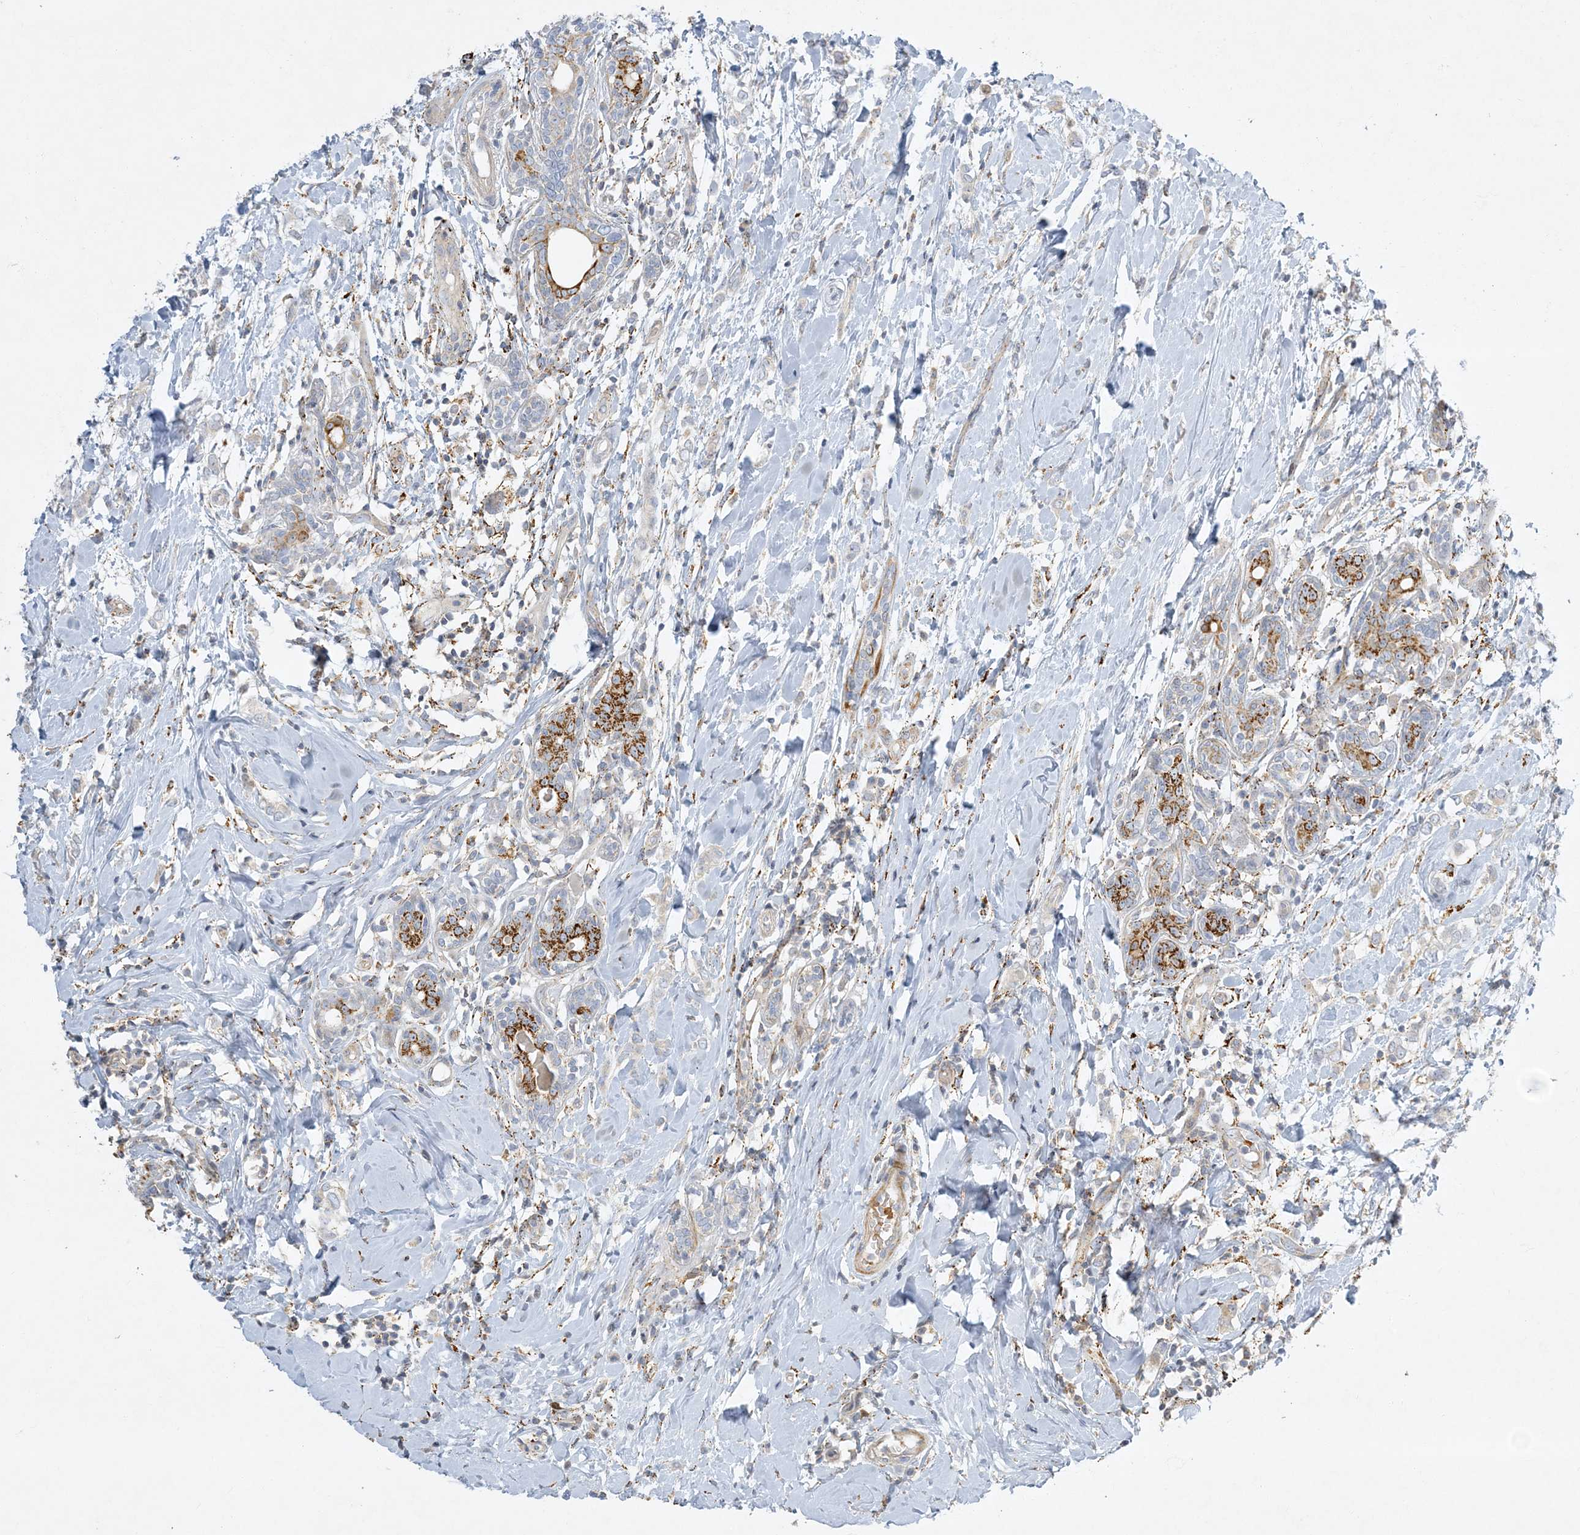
{"staining": {"intensity": "negative", "quantity": "none", "location": "none"}, "tissue": "breast cancer", "cell_type": "Tumor cells", "image_type": "cancer", "snomed": [{"axis": "morphology", "description": "Normal tissue, NOS"}, {"axis": "morphology", "description": "Lobular carcinoma"}, {"axis": "topography", "description": "Breast"}], "caption": "High power microscopy image of an immunohistochemistry (IHC) image of breast lobular carcinoma, revealing no significant positivity in tumor cells. (Stains: DAB (3,3'-diaminobenzidine) immunohistochemistry (IHC) with hematoxylin counter stain, Microscopy: brightfield microscopy at high magnification).", "gene": "LTN1", "patient": {"sex": "female", "age": 47}}